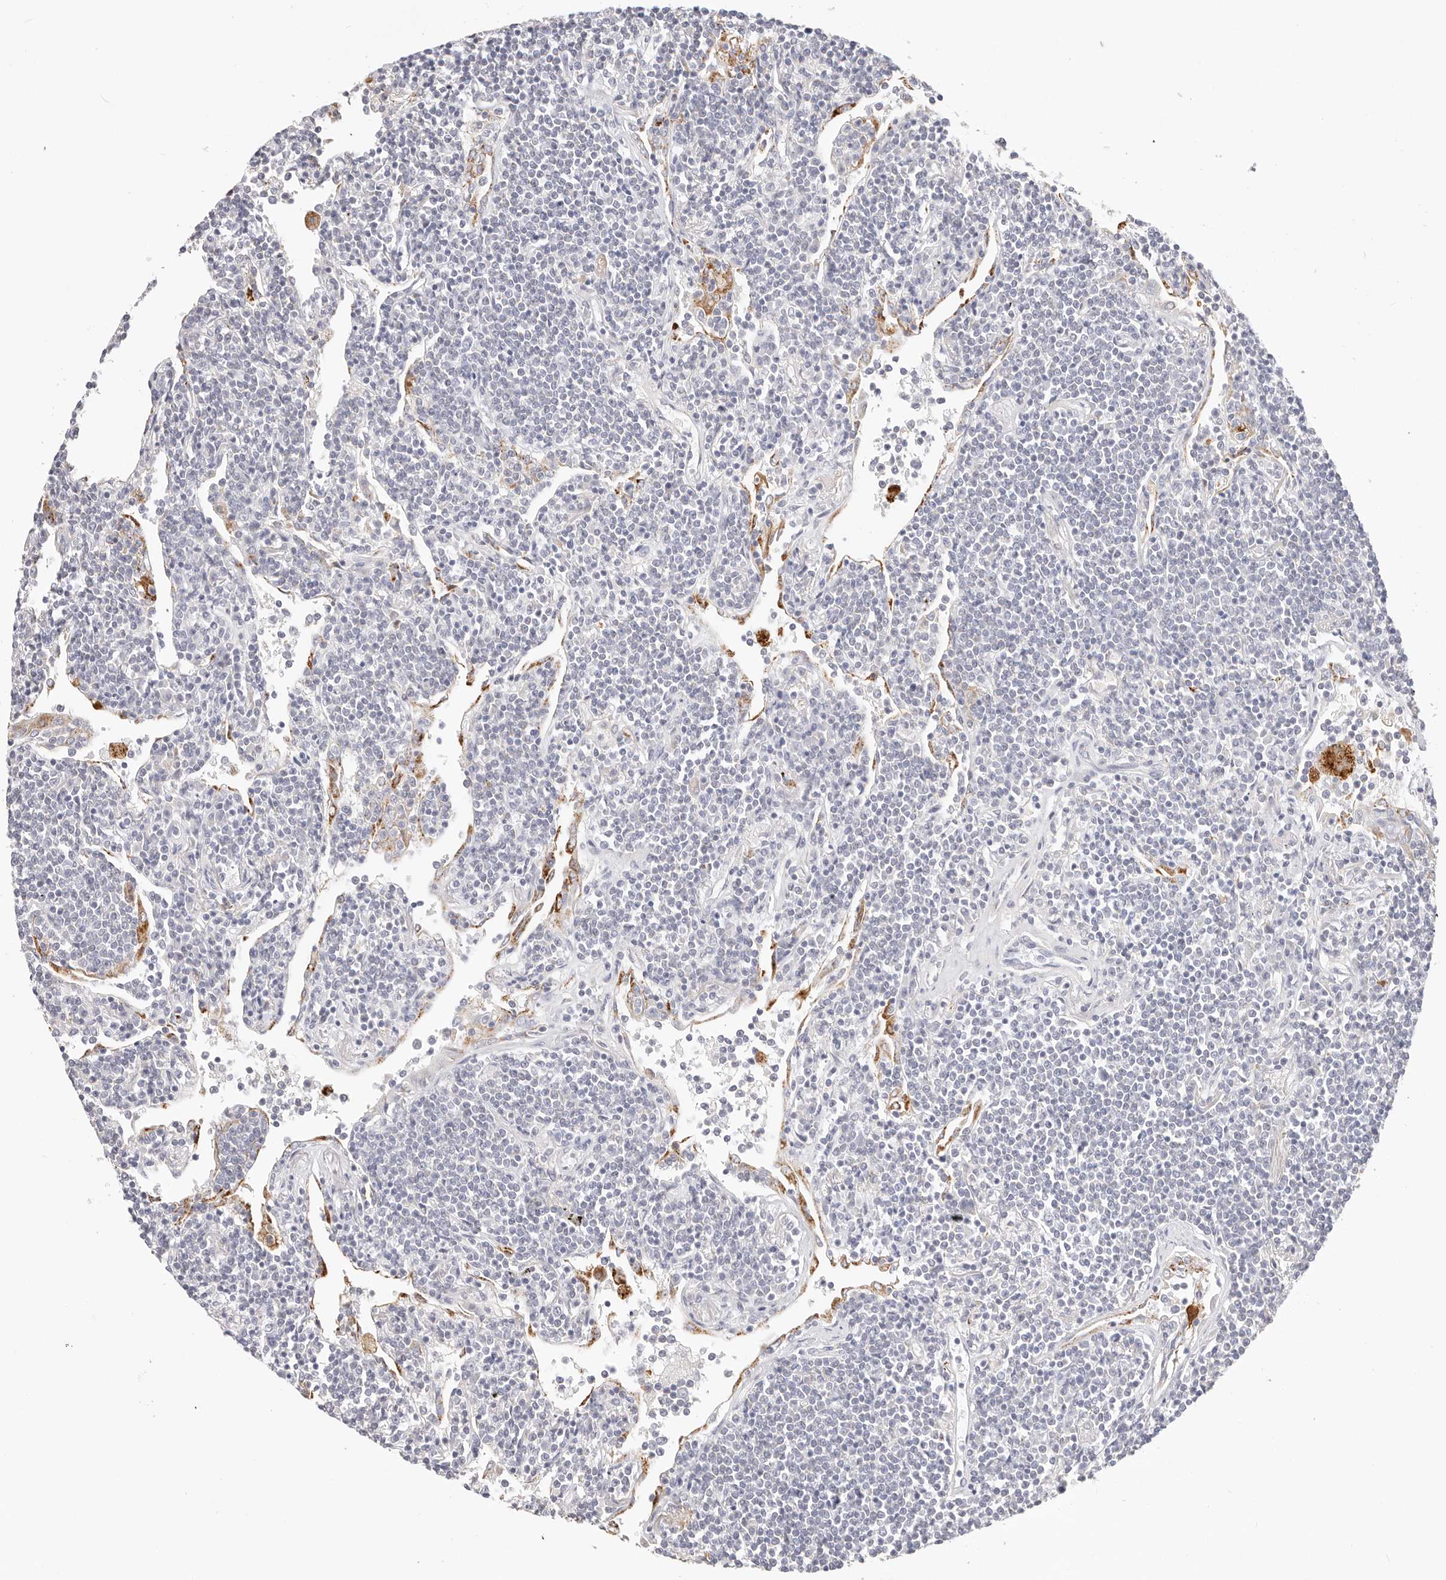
{"staining": {"intensity": "moderate", "quantity": "<25%", "location": "cytoplasmic/membranous"}, "tissue": "lymphoma", "cell_type": "Tumor cells", "image_type": "cancer", "snomed": [{"axis": "morphology", "description": "Malignant lymphoma, non-Hodgkin's type, Low grade"}, {"axis": "topography", "description": "Lung"}], "caption": "Tumor cells demonstrate low levels of moderate cytoplasmic/membranous positivity in about <25% of cells in human lymphoma. The protein of interest is shown in brown color, while the nuclei are stained blue.", "gene": "STKLD1", "patient": {"sex": "female", "age": 71}}